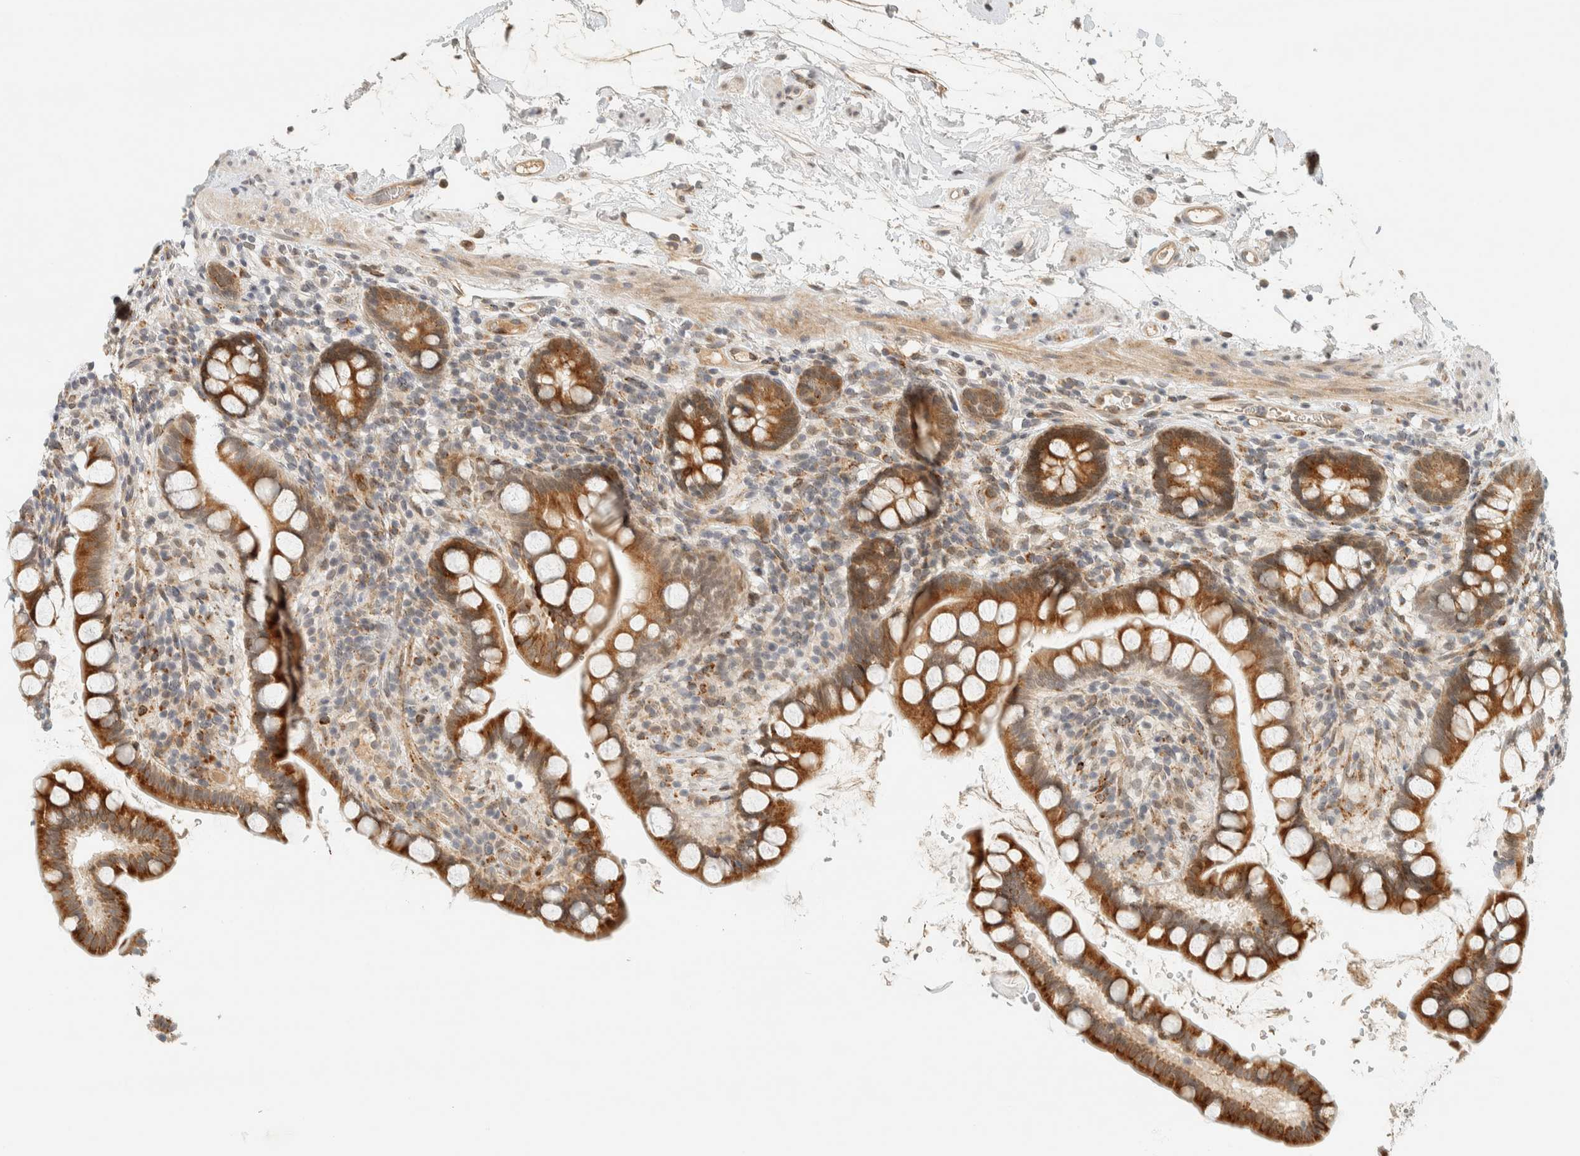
{"staining": {"intensity": "strong", "quantity": ">75%", "location": "cytoplasmic/membranous"}, "tissue": "small intestine", "cell_type": "Glandular cells", "image_type": "normal", "snomed": [{"axis": "morphology", "description": "Normal tissue, NOS"}, {"axis": "topography", "description": "Smooth muscle"}, {"axis": "topography", "description": "Small intestine"}], "caption": "Human small intestine stained with a protein marker shows strong staining in glandular cells.", "gene": "ITPRID1", "patient": {"sex": "female", "age": 84}}